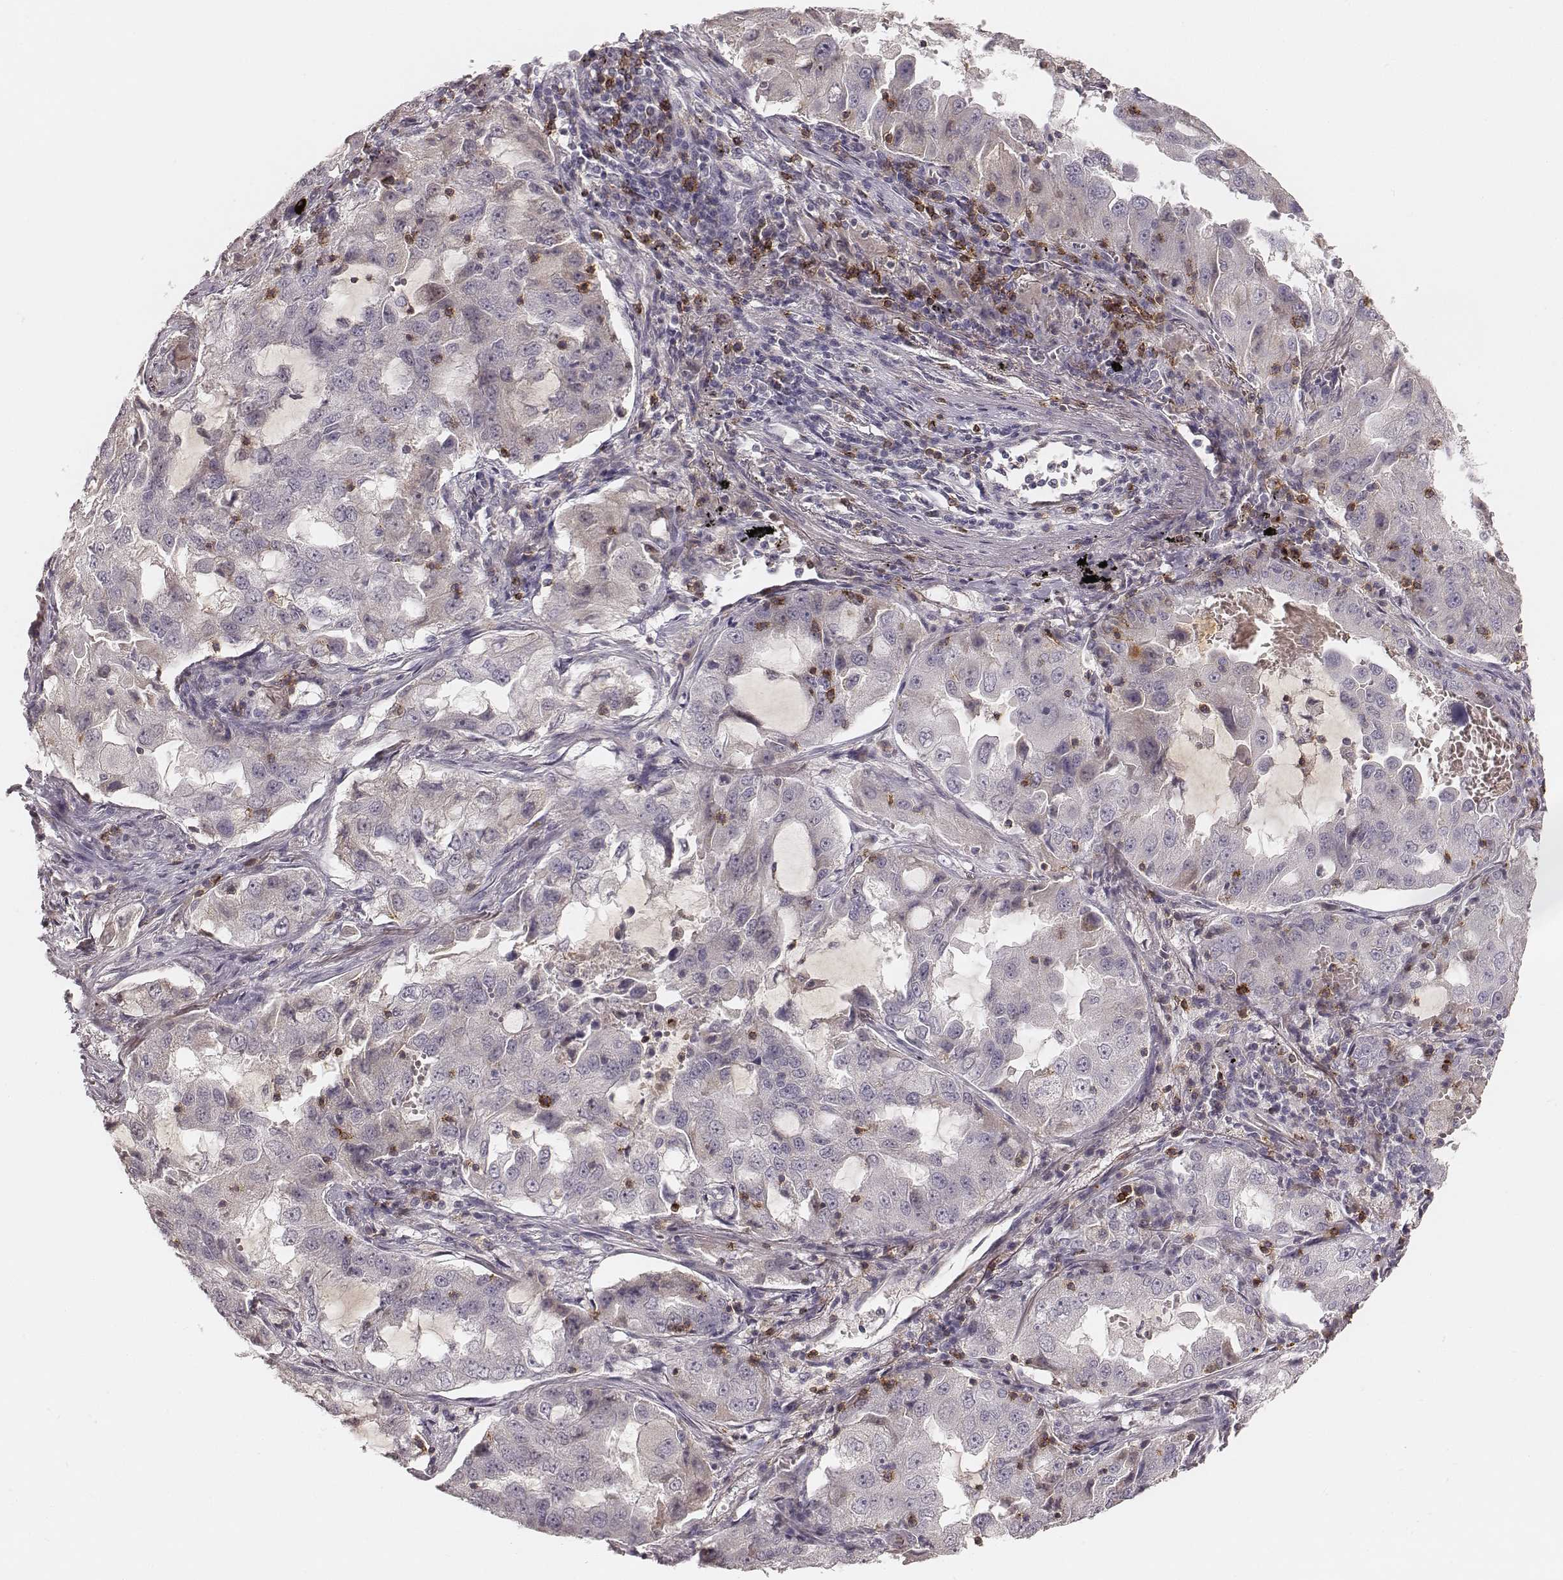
{"staining": {"intensity": "negative", "quantity": "none", "location": "none"}, "tissue": "lung cancer", "cell_type": "Tumor cells", "image_type": "cancer", "snomed": [{"axis": "morphology", "description": "Adenocarcinoma, NOS"}, {"axis": "topography", "description": "Lung"}], "caption": "DAB immunohistochemical staining of human lung cancer demonstrates no significant staining in tumor cells.", "gene": "CD8A", "patient": {"sex": "female", "age": 61}}